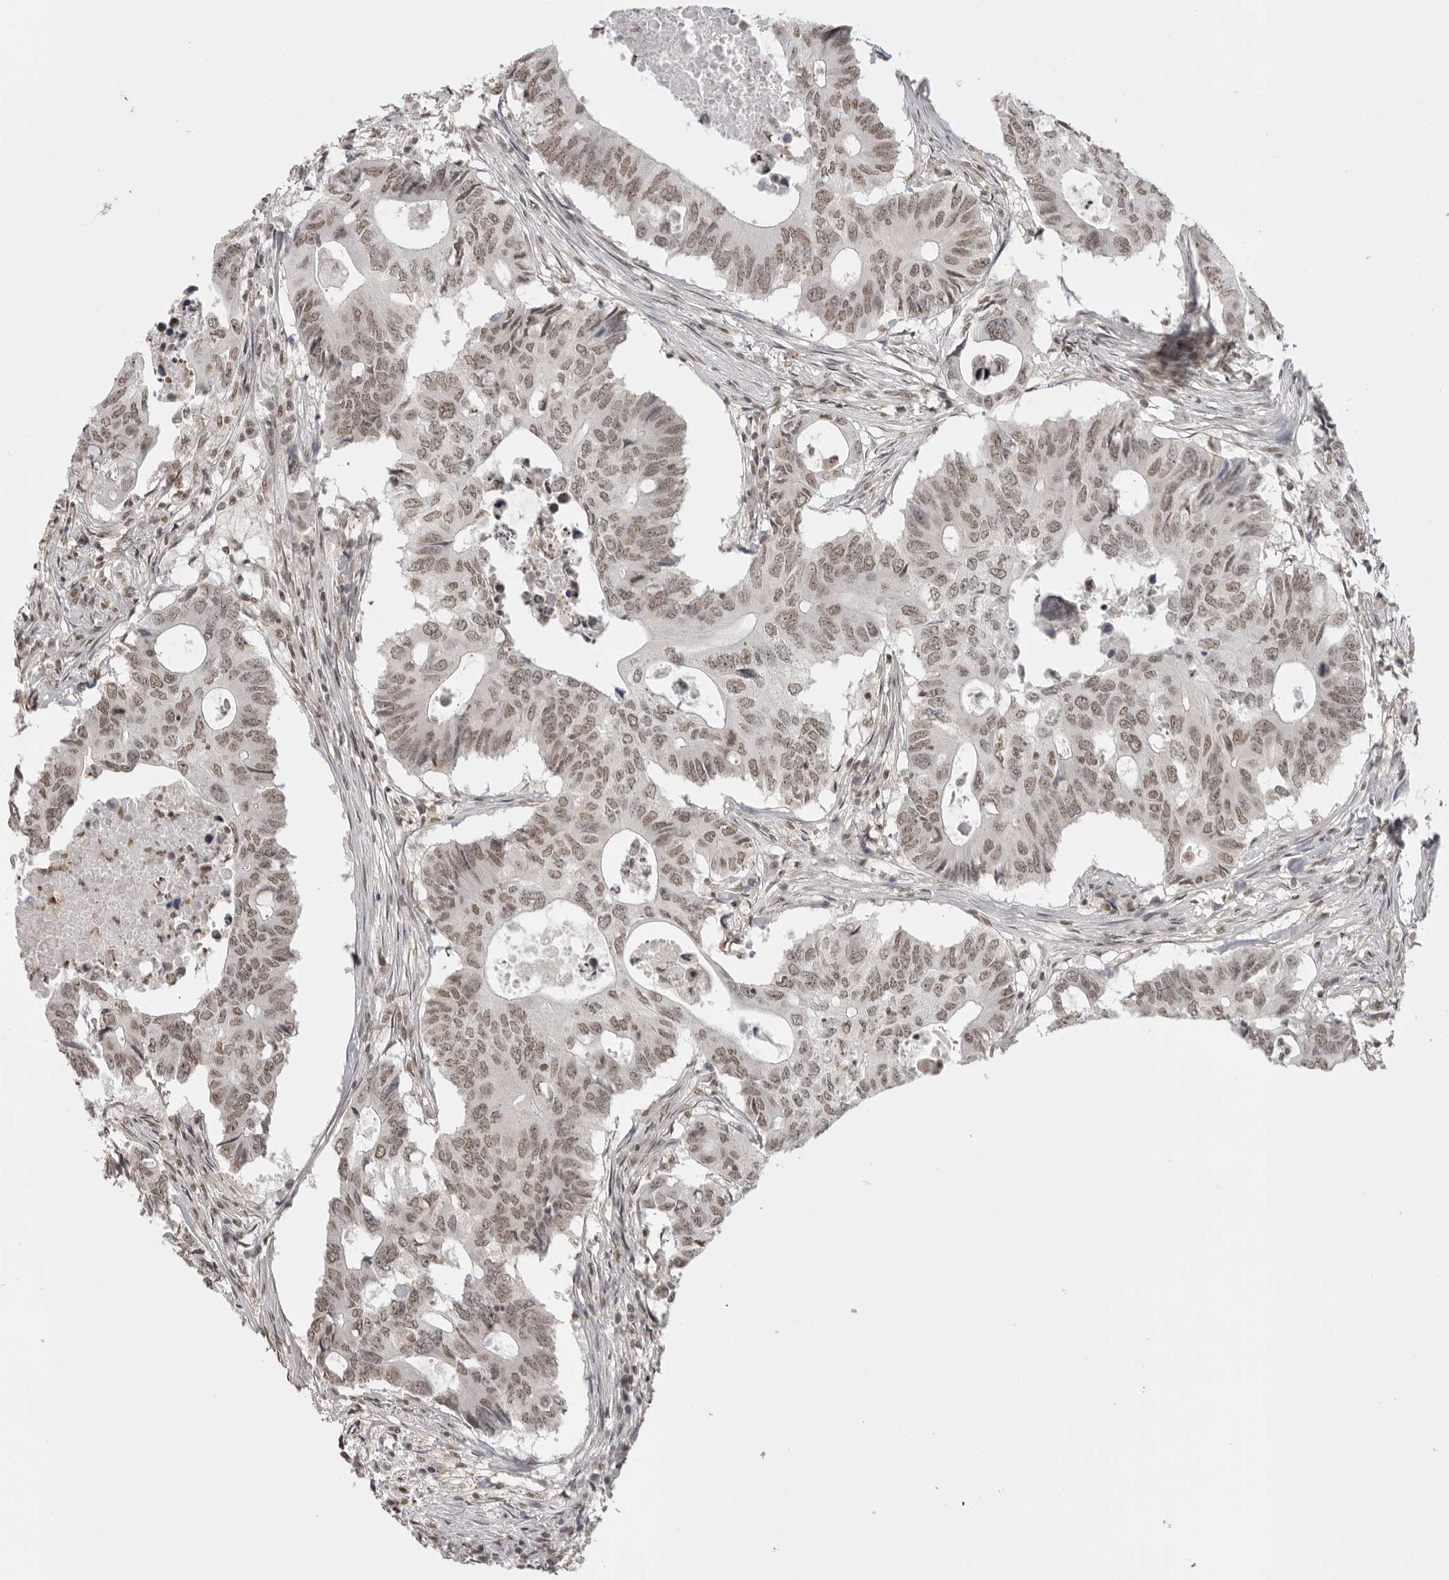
{"staining": {"intensity": "moderate", "quantity": ">75%", "location": "nuclear"}, "tissue": "colorectal cancer", "cell_type": "Tumor cells", "image_type": "cancer", "snomed": [{"axis": "morphology", "description": "Adenocarcinoma, NOS"}, {"axis": "topography", "description": "Colon"}], "caption": "Immunohistochemical staining of adenocarcinoma (colorectal) displays moderate nuclear protein positivity in about >75% of tumor cells.", "gene": "RPA2", "patient": {"sex": "male", "age": 71}}